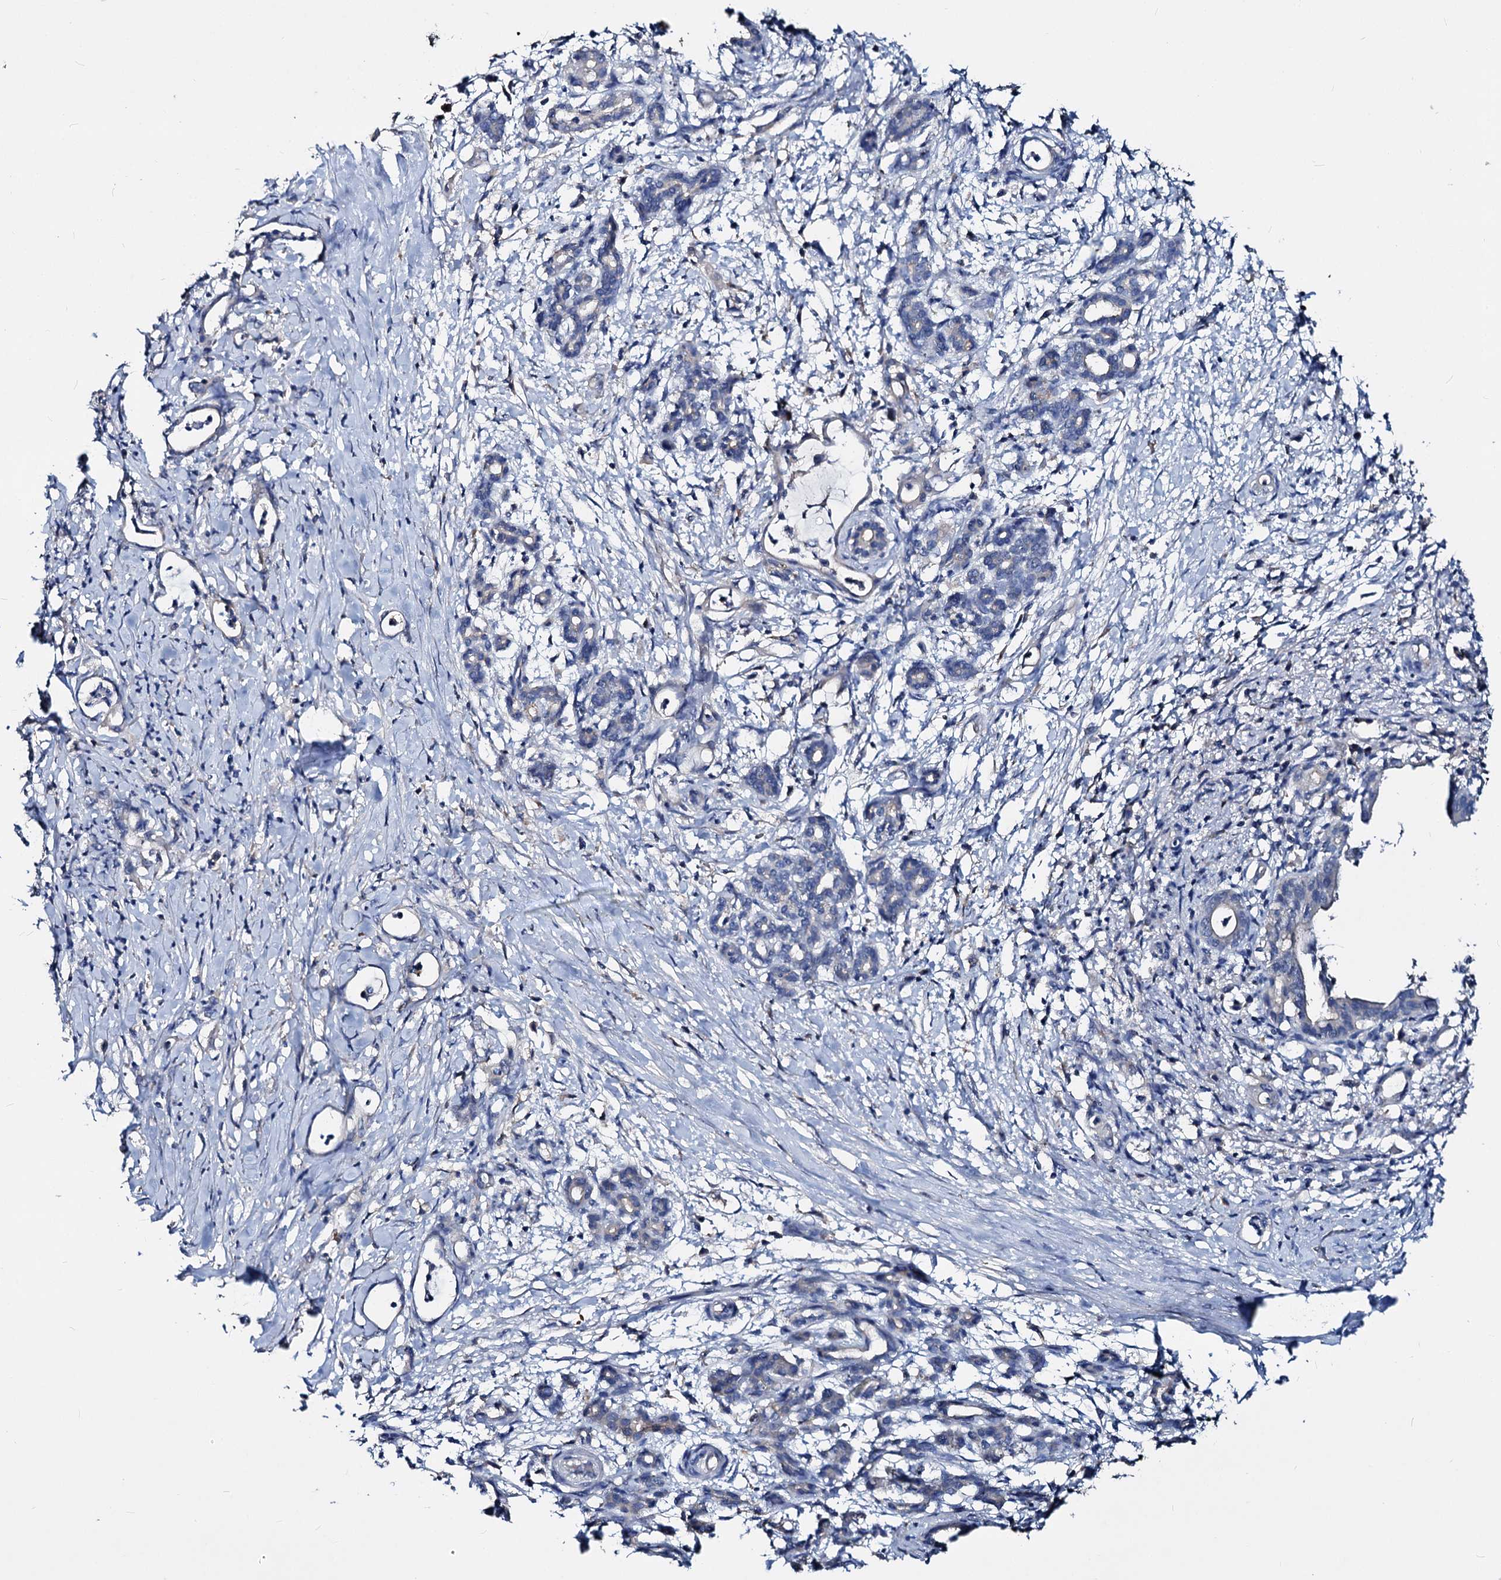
{"staining": {"intensity": "negative", "quantity": "none", "location": "none"}, "tissue": "pancreatic cancer", "cell_type": "Tumor cells", "image_type": "cancer", "snomed": [{"axis": "morphology", "description": "Adenocarcinoma, NOS"}, {"axis": "topography", "description": "Pancreas"}], "caption": "IHC photomicrograph of neoplastic tissue: human pancreatic cancer stained with DAB (3,3'-diaminobenzidine) displays no significant protein expression in tumor cells.", "gene": "ACY3", "patient": {"sex": "female", "age": 55}}